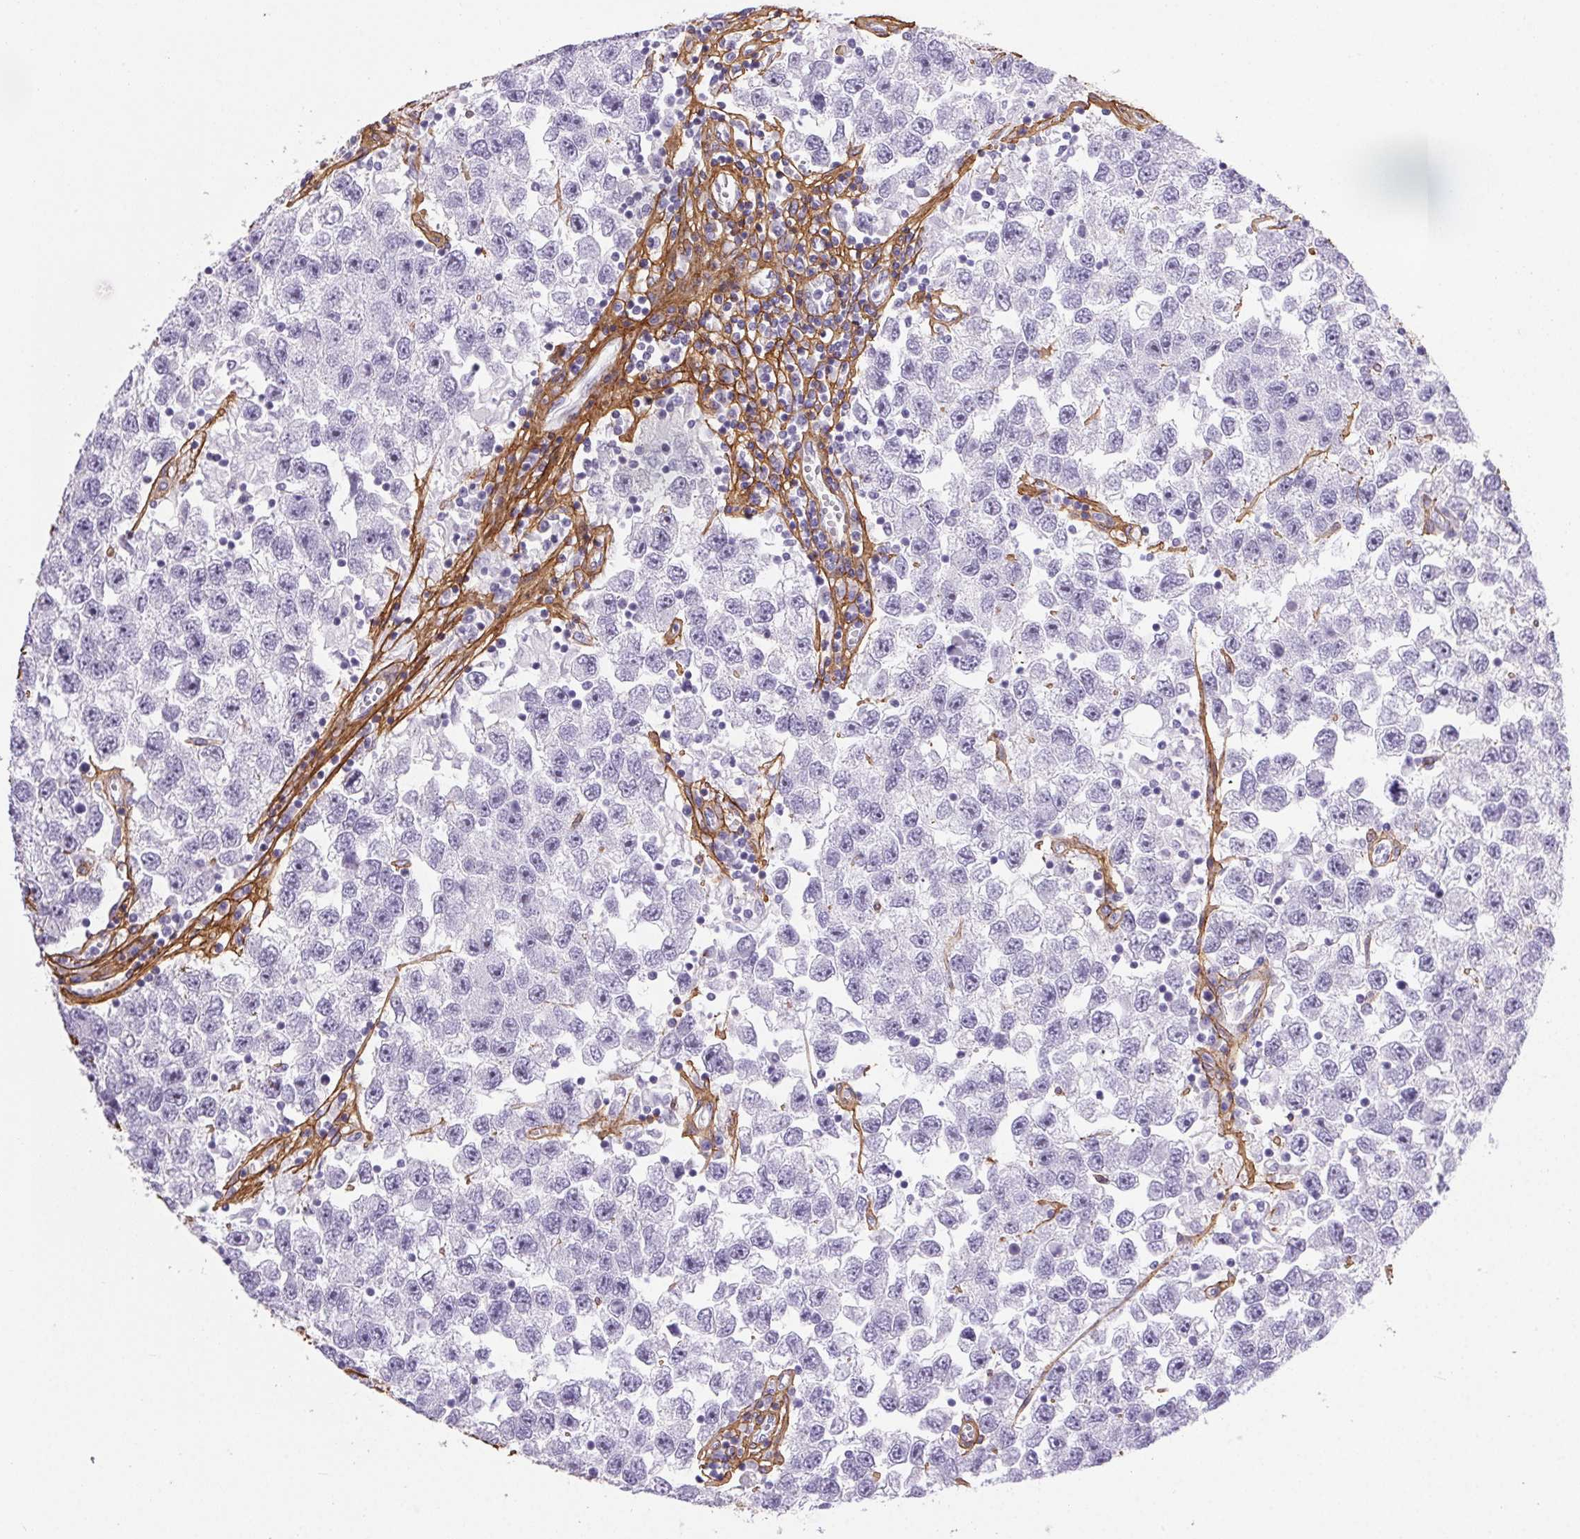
{"staining": {"intensity": "negative", "quantity": "none", "location": "none"}, "tissue": "testis cancer", "cell_type": "Tumor cells", "image_type": "cancer", "snomed": [{"axis": "morphology", "description": "Seminoma, NOS"}, {"axis": "topography", "description": "Testis"}], "caption": "This image is of testis cancer stained with IHC to label a protein in brown with the nuclei are counter-stained blue. There is no staining in tumor cells.", "gene": "PDZD2", "patient": {"sex": "male", "age": 26}}